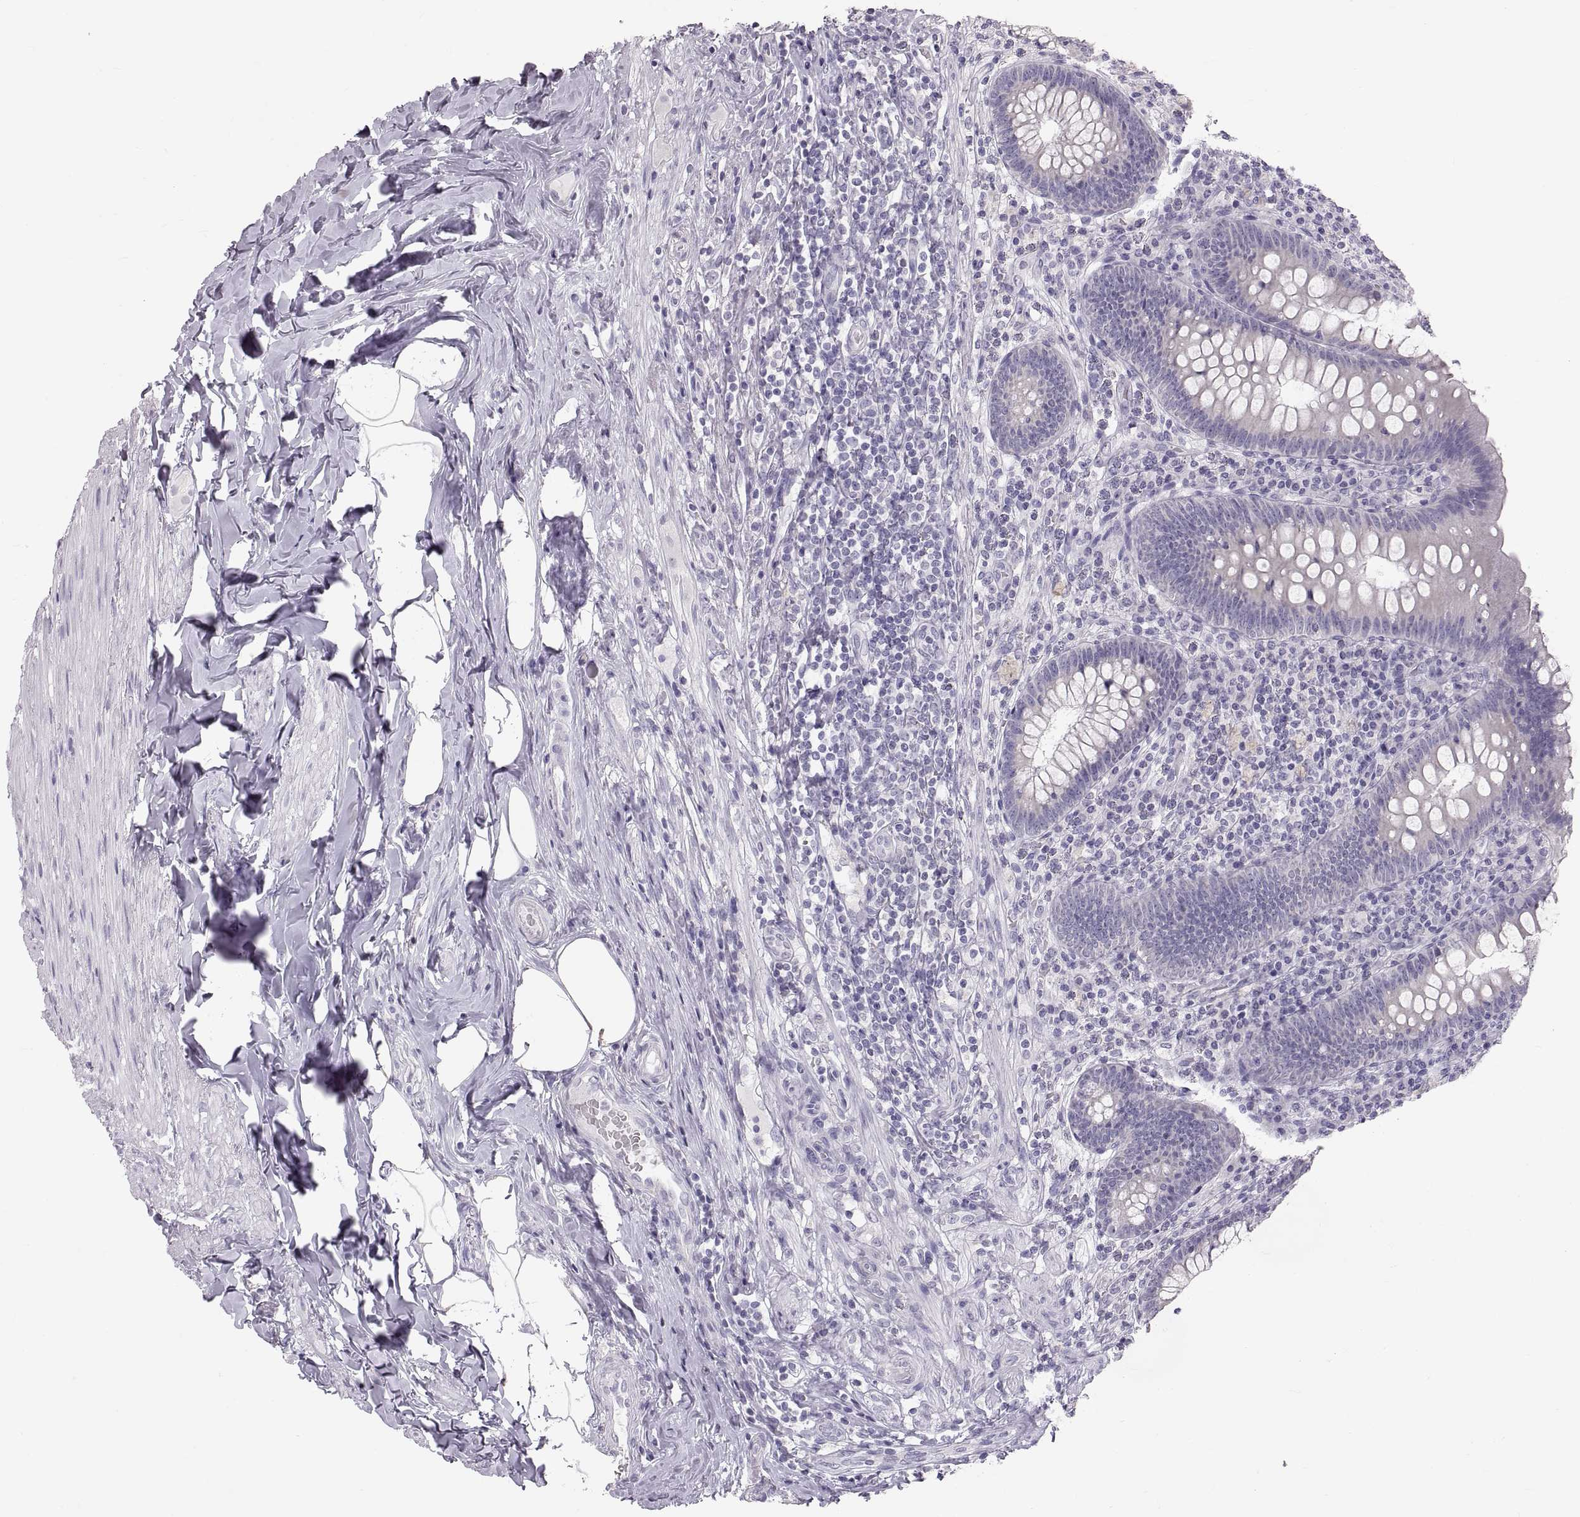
{"staining": {"intensity": "negative", "quantity": "none", "location": "none"}, "tissue": "appendix", "cell_type": "Glandular cells", "image_type": "normal", "snomed": [{"axis": "morphology", "description": "Normal tissue, NOS"}, {"axis": "topography", "description": "Appendix"}], "caption": "Glandular cells show no significant protein staining in normal appendix. (DAB (3,3'-diaminobenzidine) IHC visualized using brightfield microscopy, high magnification).", "gene": "WBP2NL", "patient": {"sex": "male", "age": 47}}